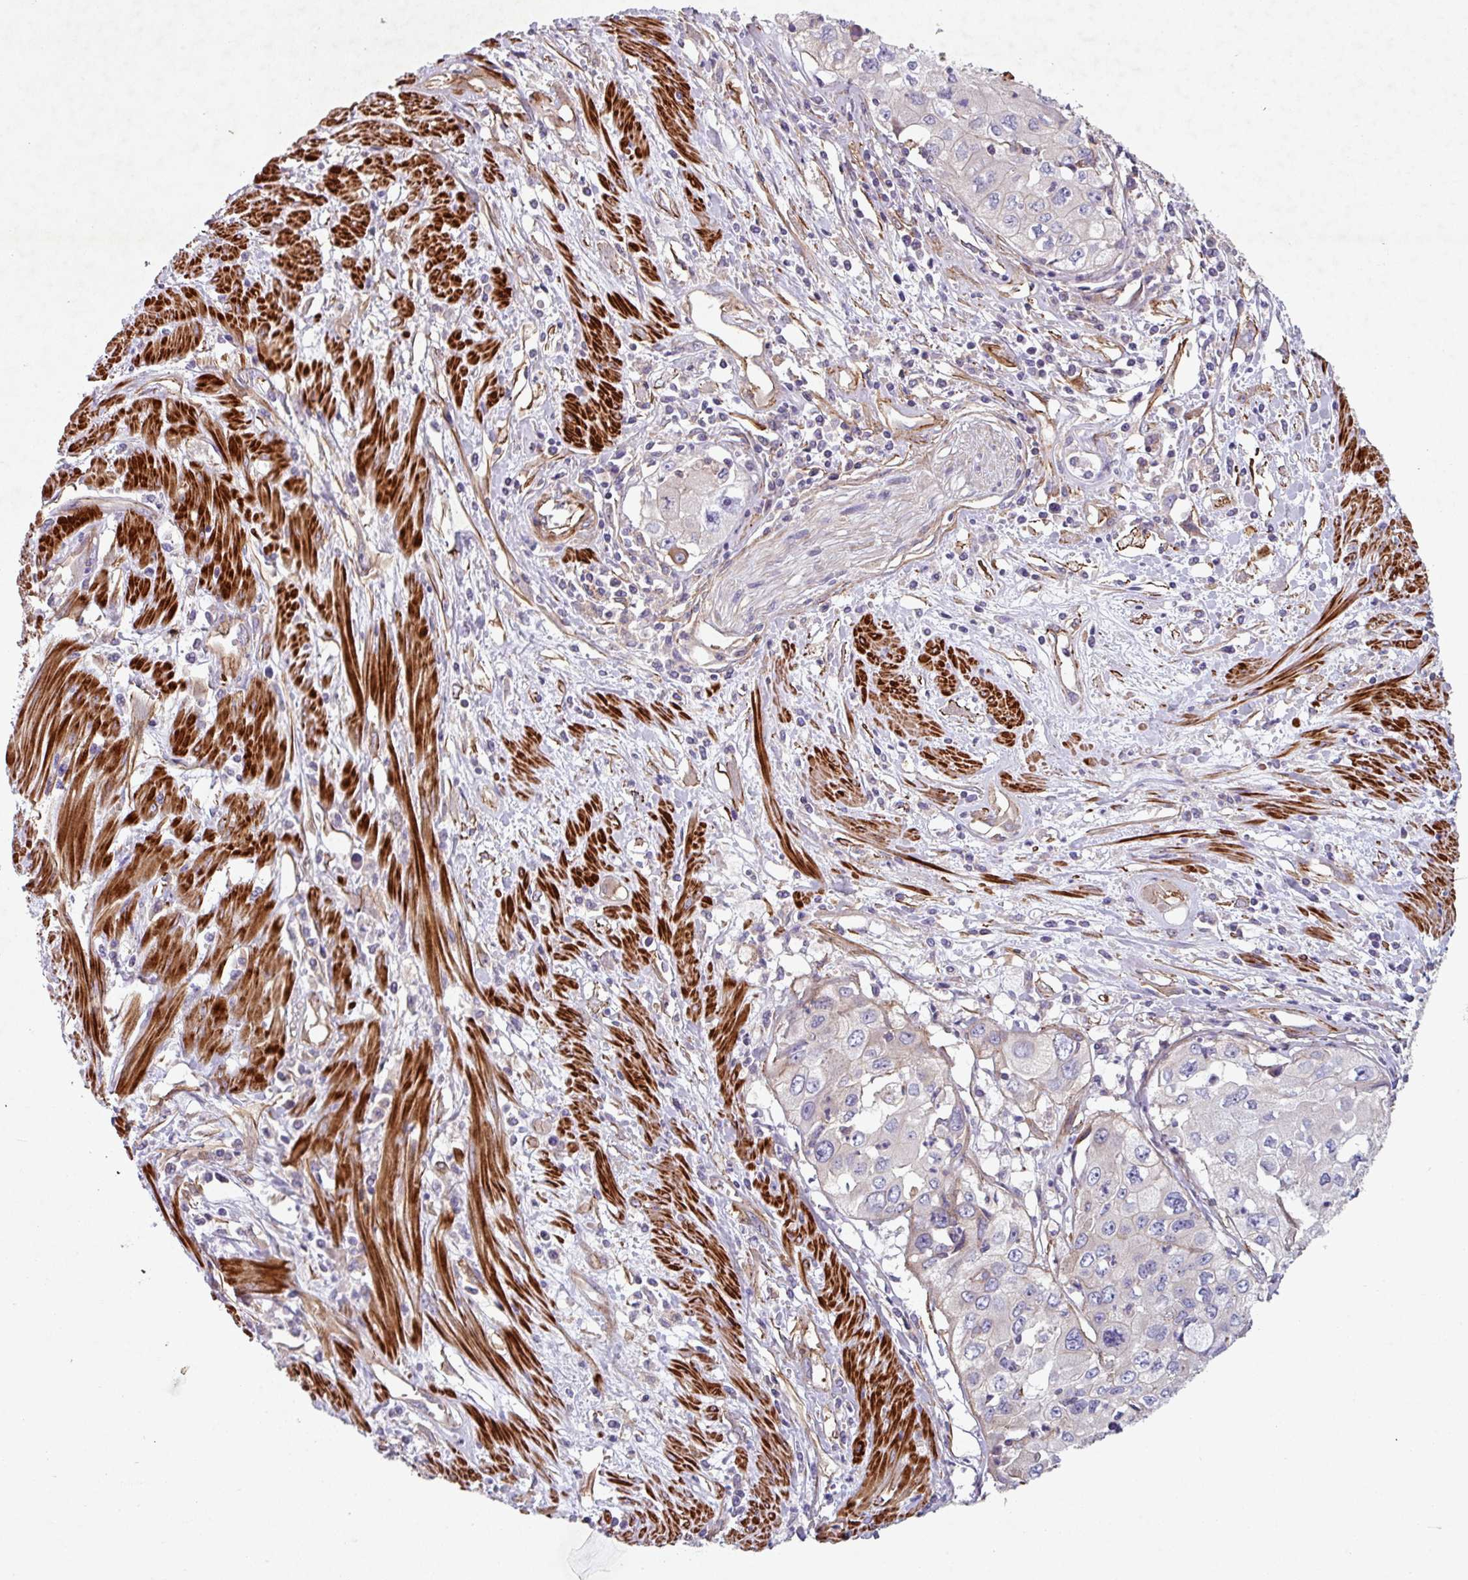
{"staining": {"intensity": "weak", "quantity": "<25%", "location": "cytoplasmic/membranous"}, "tissue": "cervical cancer", "cell_type": "Tumor cells", "image_type": "cancer", "snomed": [{"axis": "morphology", "description": "Squamous cell carcinoma, NOS"}, {"axis": "topography", "description": "Cervix"}], "caption": "A histopathology image of squamous cell carcinoma (cervical) stained for a protein reveals no brown staining in tumor cells.", "gene": "ATP2C2", "patient": {"sex": "female", "age": 31}}